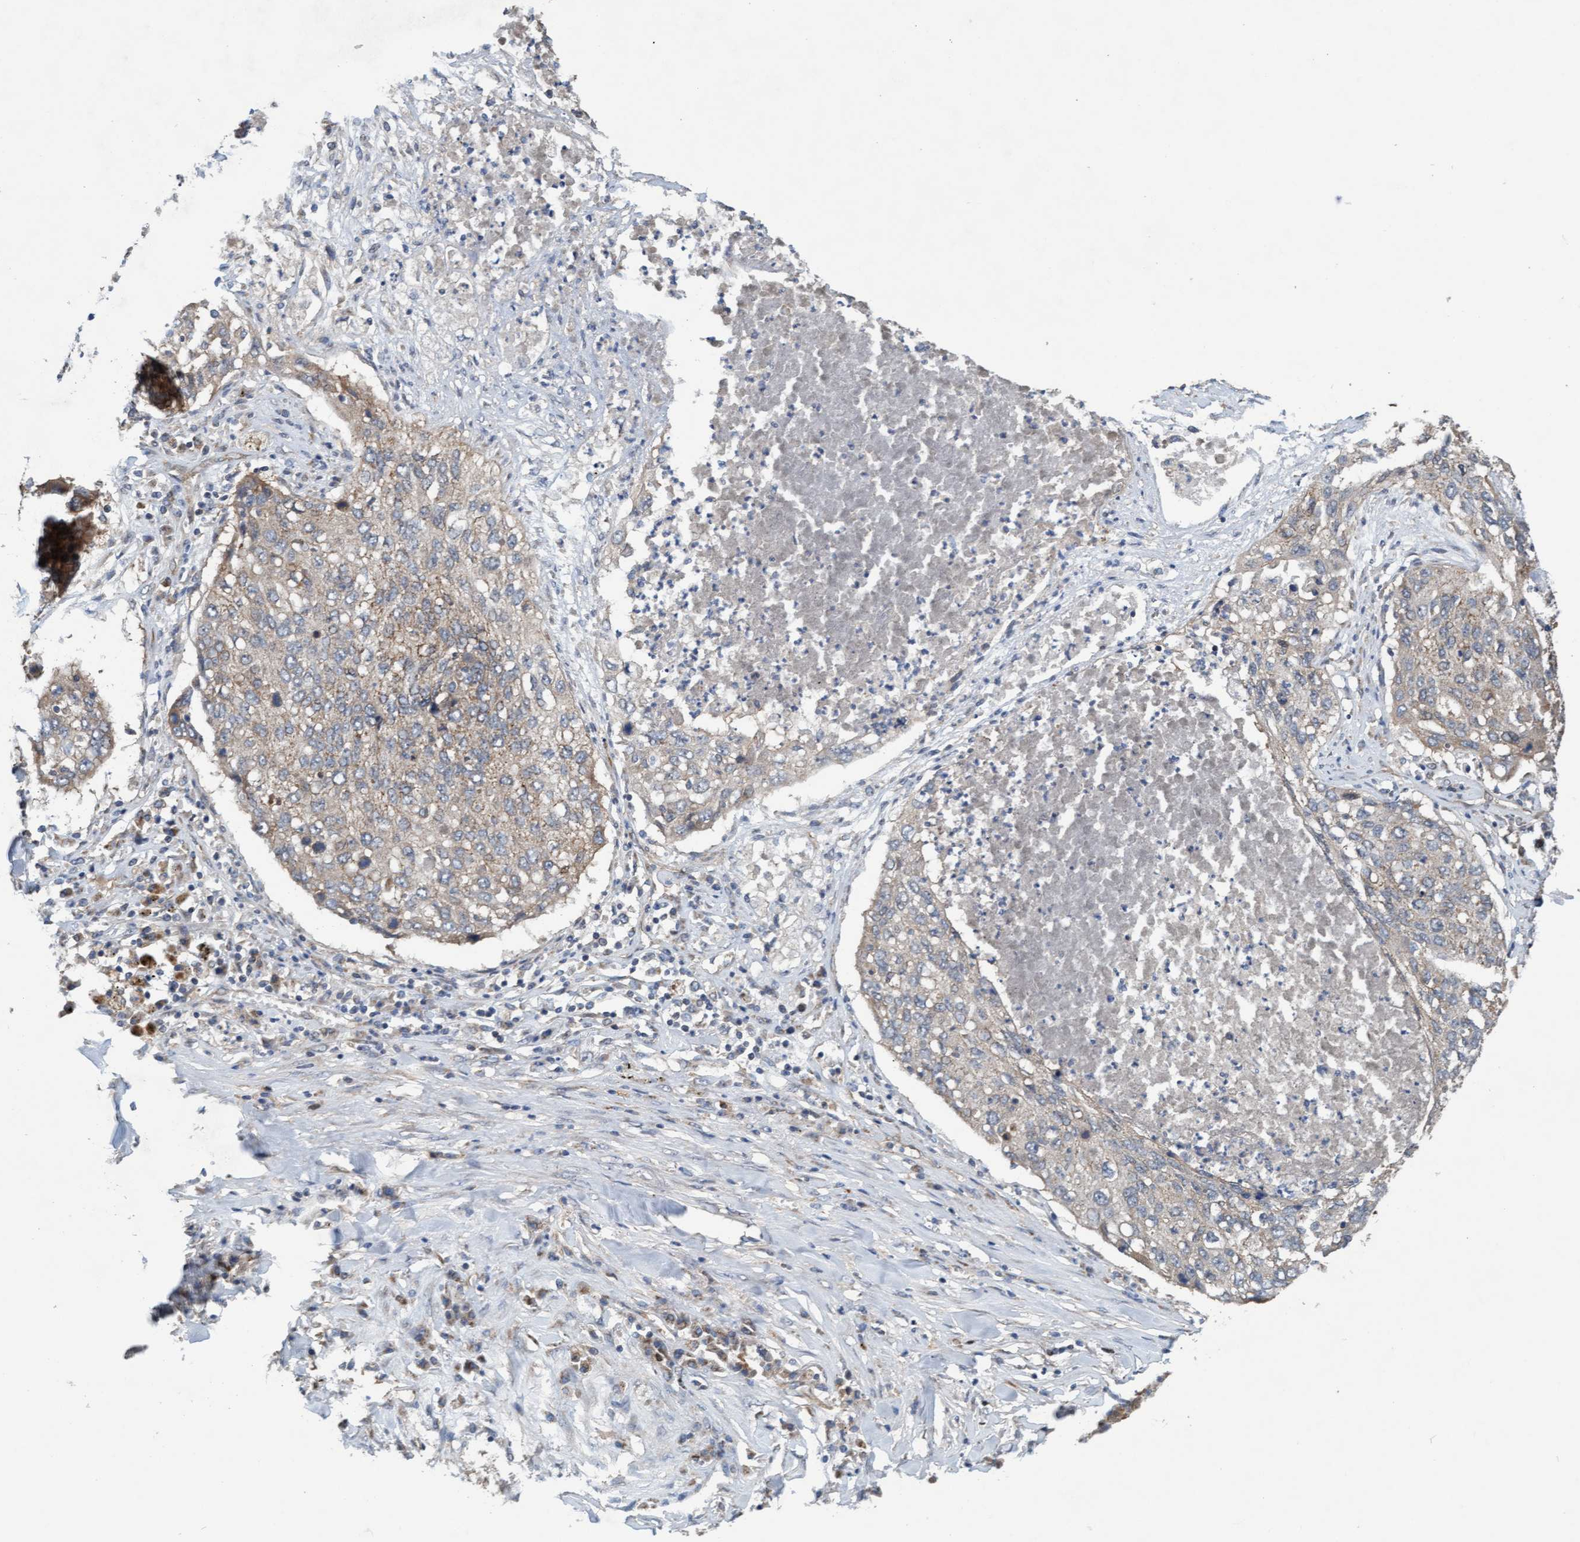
{"staining": {"intensity": "weak", "quantity": ">75%", "location": "cytoplasmic/membranous"}, "tissue": "lung cancer", "cell_type": "Tumor cells", "image_type": "cancer", "snomed": [{"axis": "morphology", "description": "Squamous cell carcinoma, NOS"}, {"axis": "topography", "description": "Lung"}], "caption": "Lung cancer (squamous cell carcinoma) stained for a protein (brown) exhibits weak cytoplasmic/membranous positive positivity in approximately >75% of tumor cells.", "gene": "ZNF566", "patient": {"sex": "female", "age": 63}}